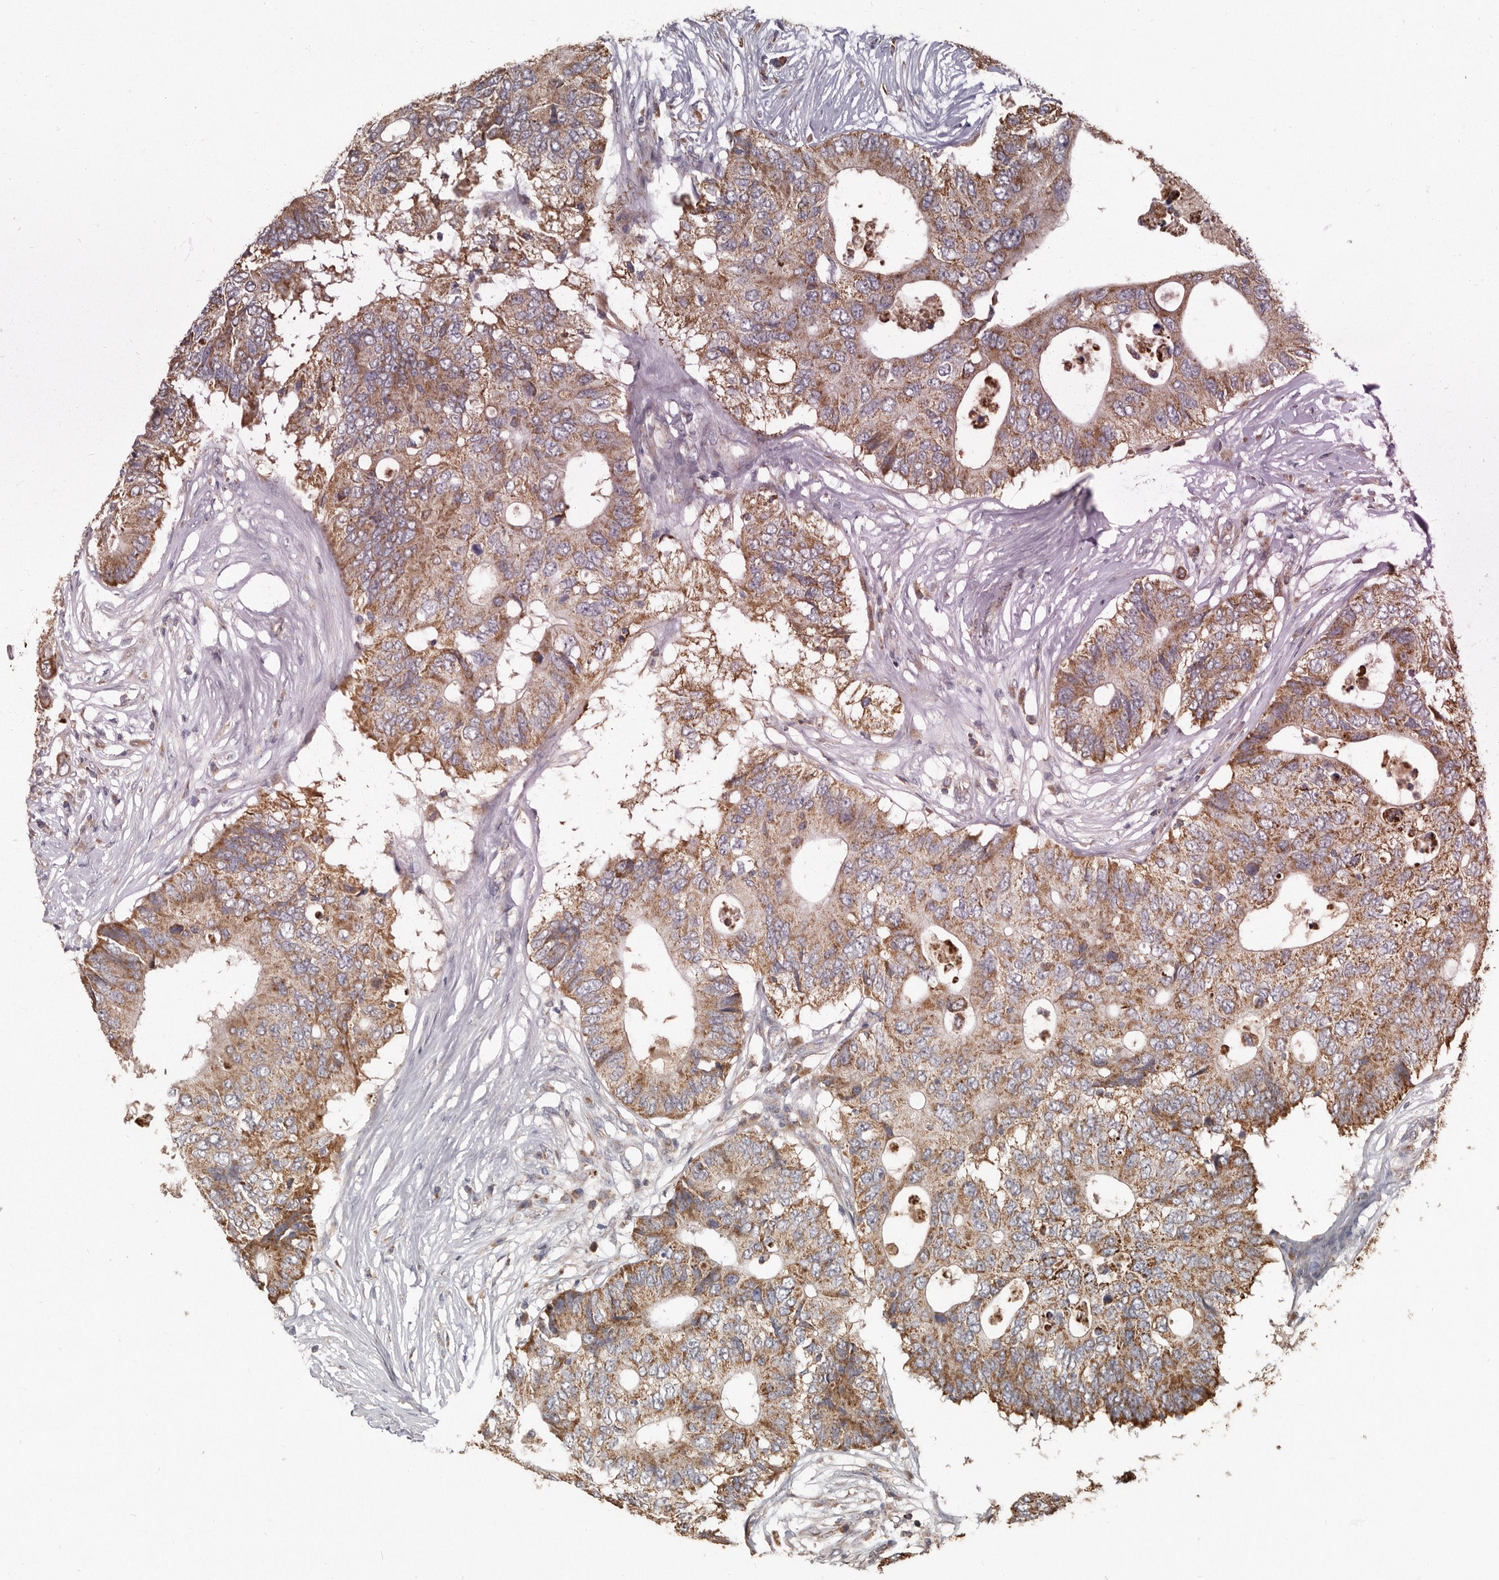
{"staining": {"intensity": "moderate", "quantity": ">75%", "location": "cytoplasmic/membranous"}, "tissue": "colorectal cancer", "cell_type": "Tumor cells", "image_type": "cancer", "snomed": [{"axis": "morphology", "description": "Adenocarcinoma, NOS"}, {"axis": "topography", "description": "Colon"}], "caption": "Human colorectal cancer stained for a protein (brown) reveals moderate cytoplasmic/membranous positive expression in about >75% of tumor cells.", "gene": "KIF26B", "patient": {"sex": "male", "age": 71}}